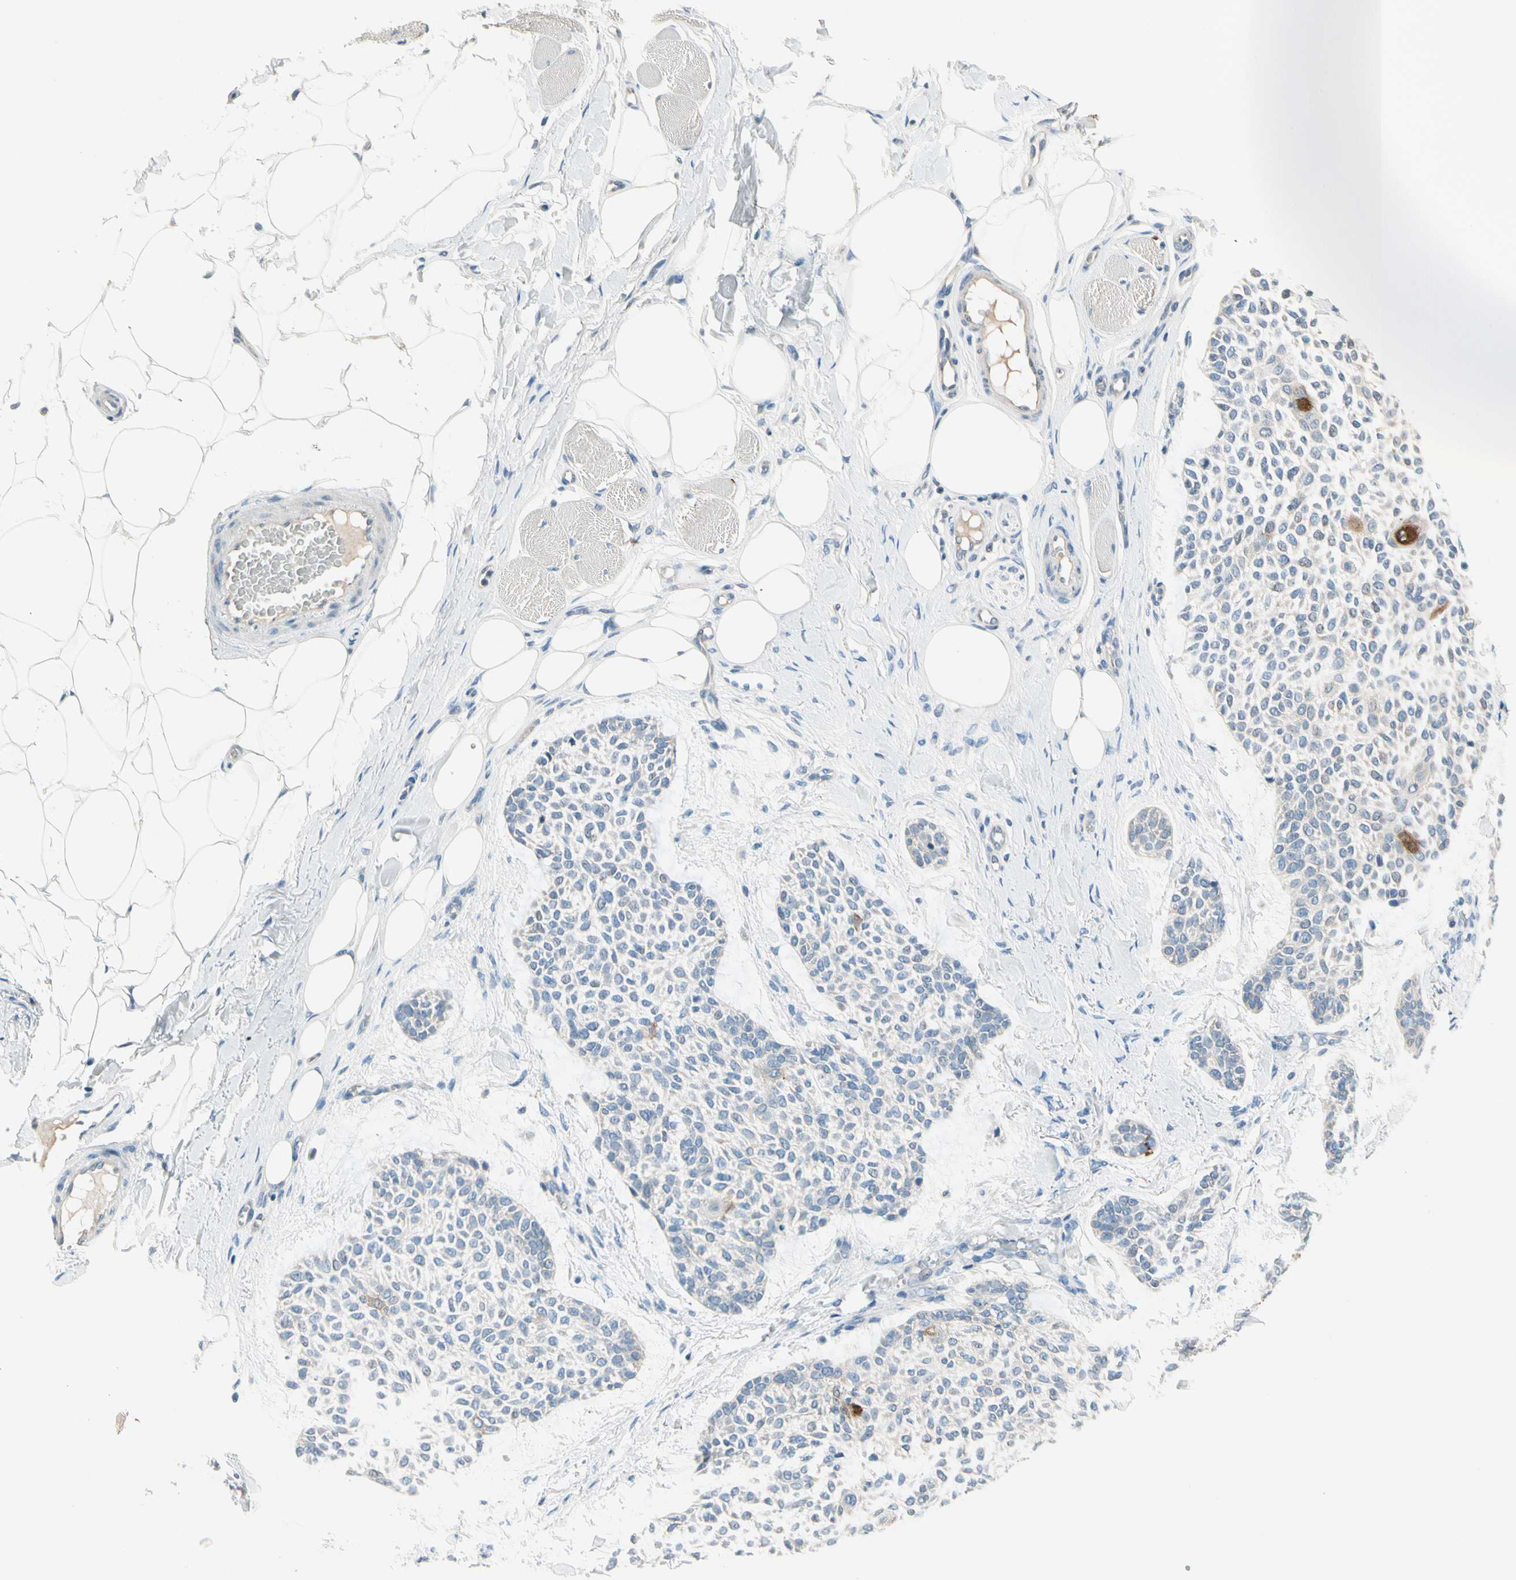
{"staining": {"intensity": "negative", "quantity": "none", "location": "none"}, "tissue": "skin cancer", "cell_type": "Tumor cells", "image_type": "cancer", "snomed": [{"axis": "morphology", "description": "Normal tissue, NOS"}, {"axis": "morphology", "description": "Basal cell carcinoma"}, {"axis": "topography", "description": "Skin"}], "caption": "Histopathology image shows no significant protein staining in tumor cells of basal cell carcinoma (skin). (Brightfield microscopy of DAB (3,3'-diaminobenzidine) immunohistochemistry (IHC) at high magnification).", "gene": "STK40", "patient": {"sex": "female", "age": 70}}